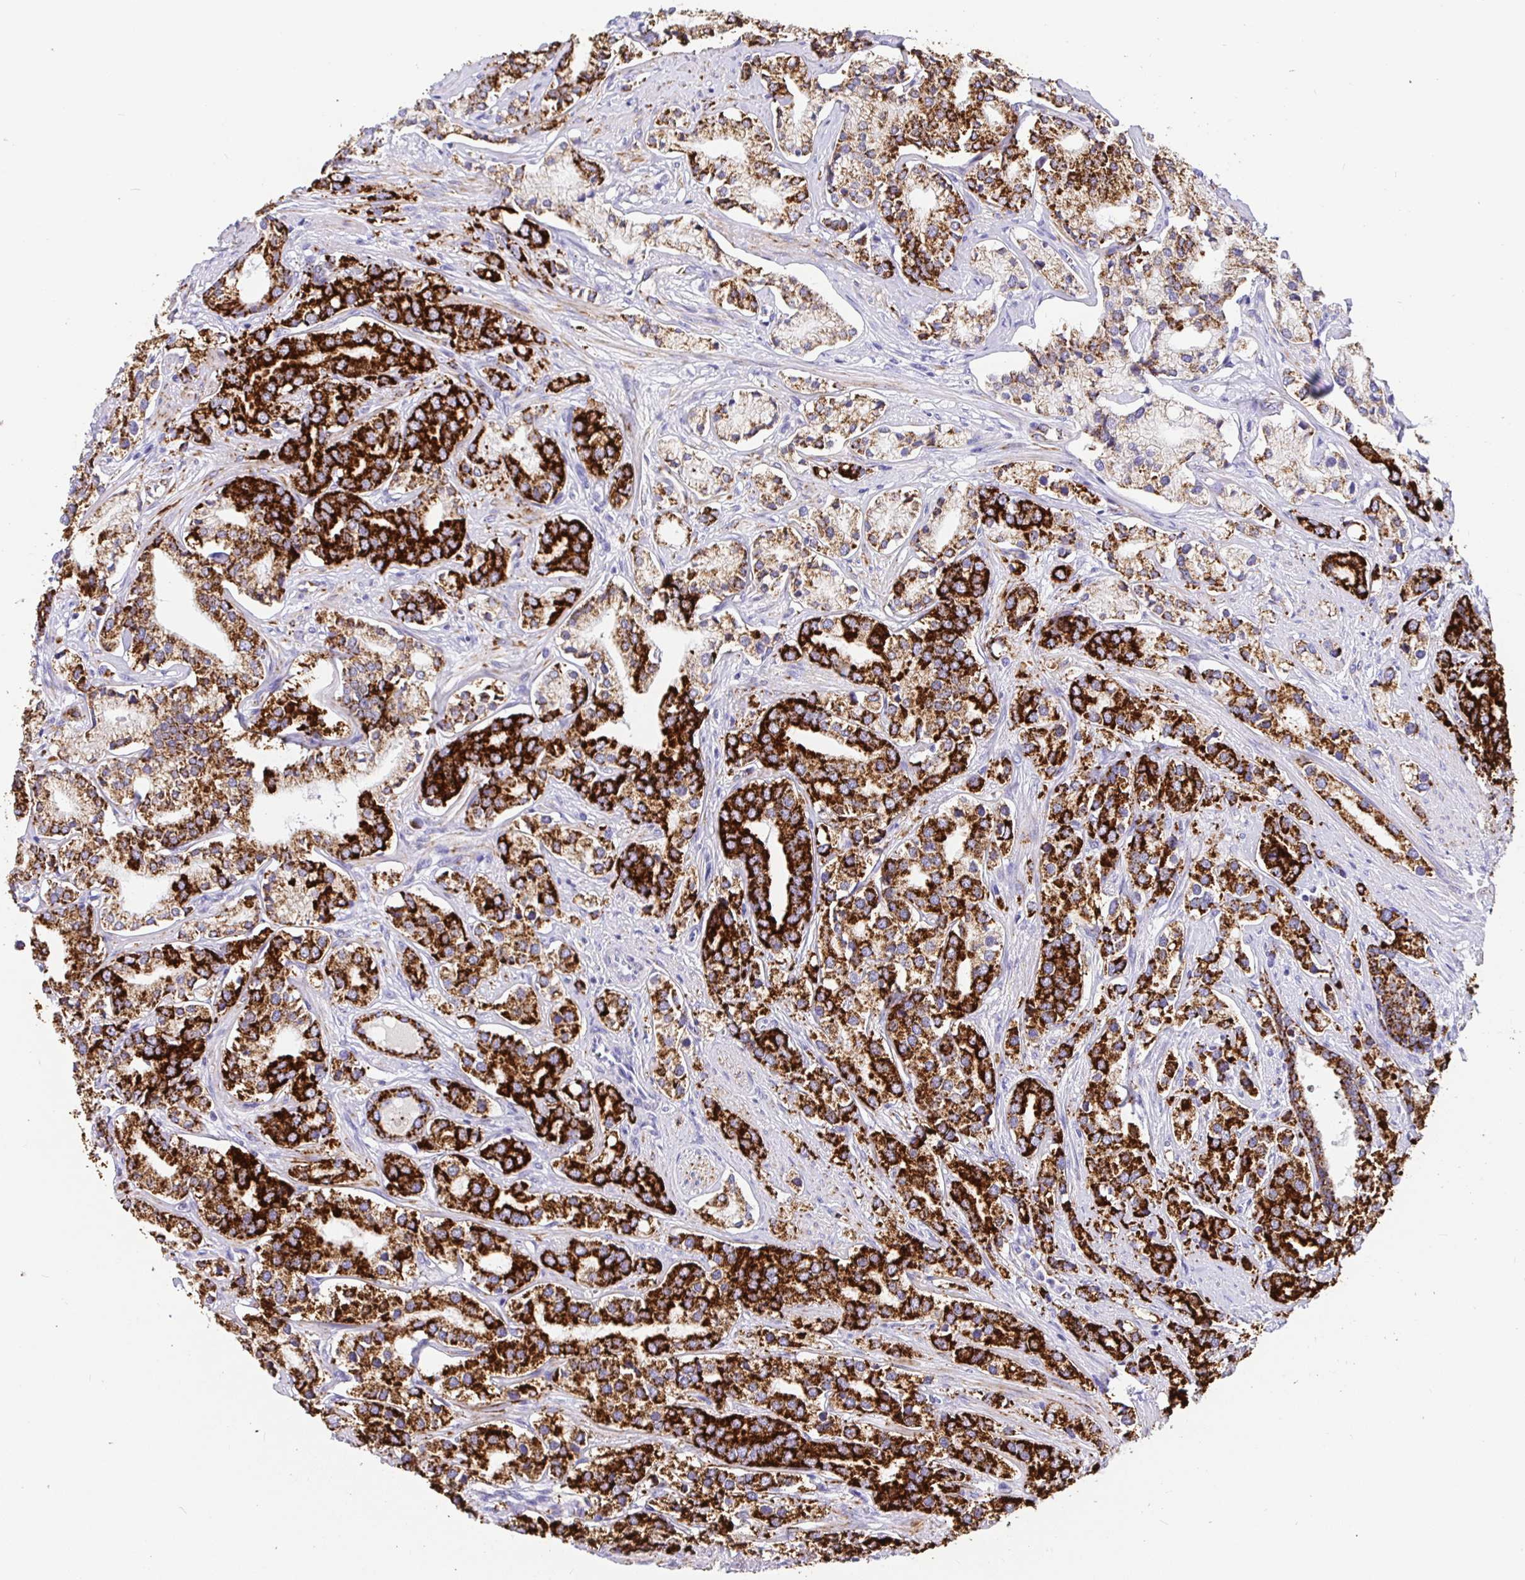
{"staining": {"intensity": "strong", "quantity": ">75%", "location": "cytoplasmic/membranous"}, "tissue": "prostate cancer", "cell_type": "Tumor cells", "image_type": "cancer", "snomed": [{"axis": "morphology", "description": "Adenocarcinoma, High grade"}, {"axis": "topography", "description": "Prostate"}], "caption": "Immunohistochemistry staining of prostate adenocarcinoma (high-grade), which displays high levels of strong cytoplasmic/membranous positivity in approximately >75% of tumor cells indicating strong cytoplasmic/membranous protein expression. The staining was performed using DAB (3,3'-diaminobenzidine) (brown) for protein detection and nuclei were counterstained in hematoxylin (blue).", "gene": "MAOA", "patient": {"sex": "male", "age": 58}}